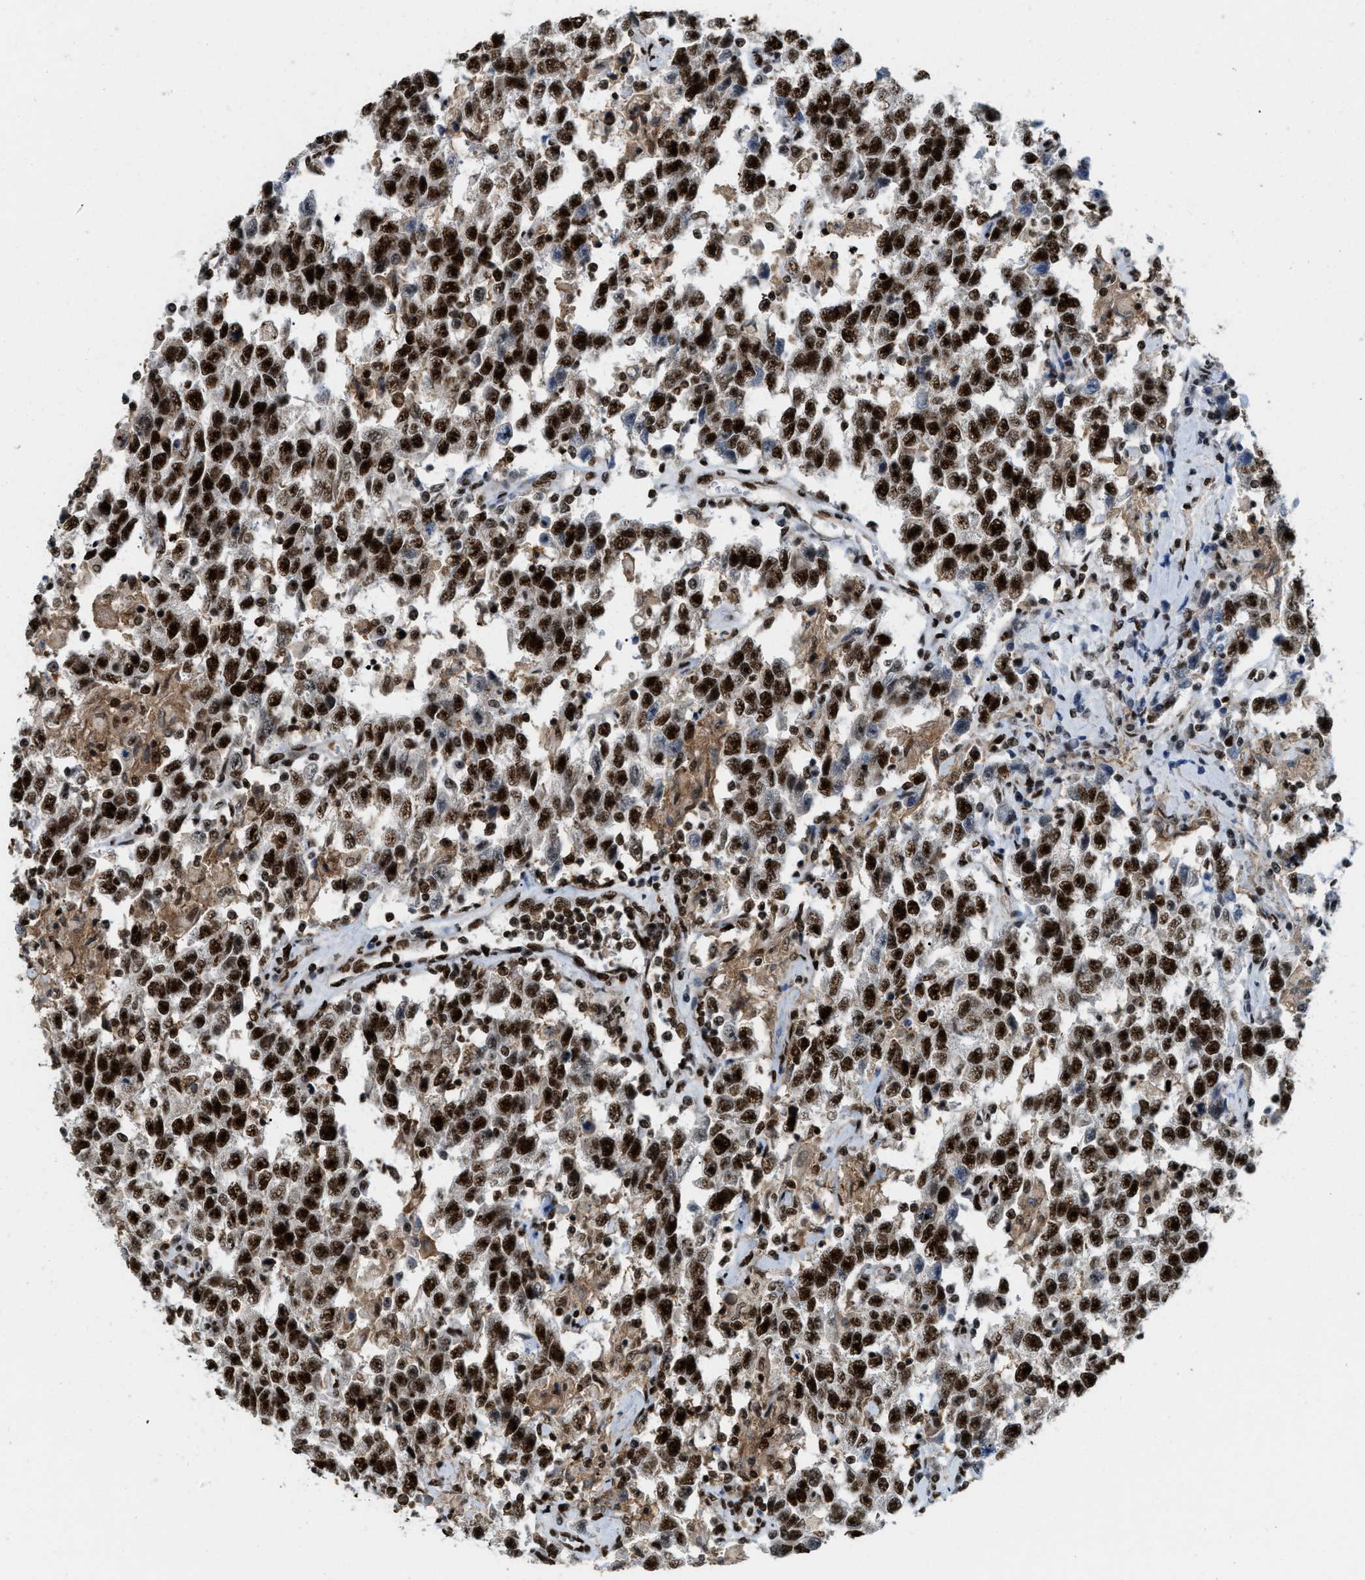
{"staining": {"intensity": "strong", "quantity": ">75%", "location": "nuclear"}, "tissue": "testis cancer", "cell_type": "Tumor cells", "image_type": "cancer", "snomed": [{"axis": "morphology", "description": "Seminoma, NOS"}, {"axis": "topography", "description": "Testis"}], "caption": "Tumor cells display strong nuclear staining in approximately >75% of cells in testis seminoma.", "gene": "NUMA1", "patient": {"sex": "male", "age": 41}}